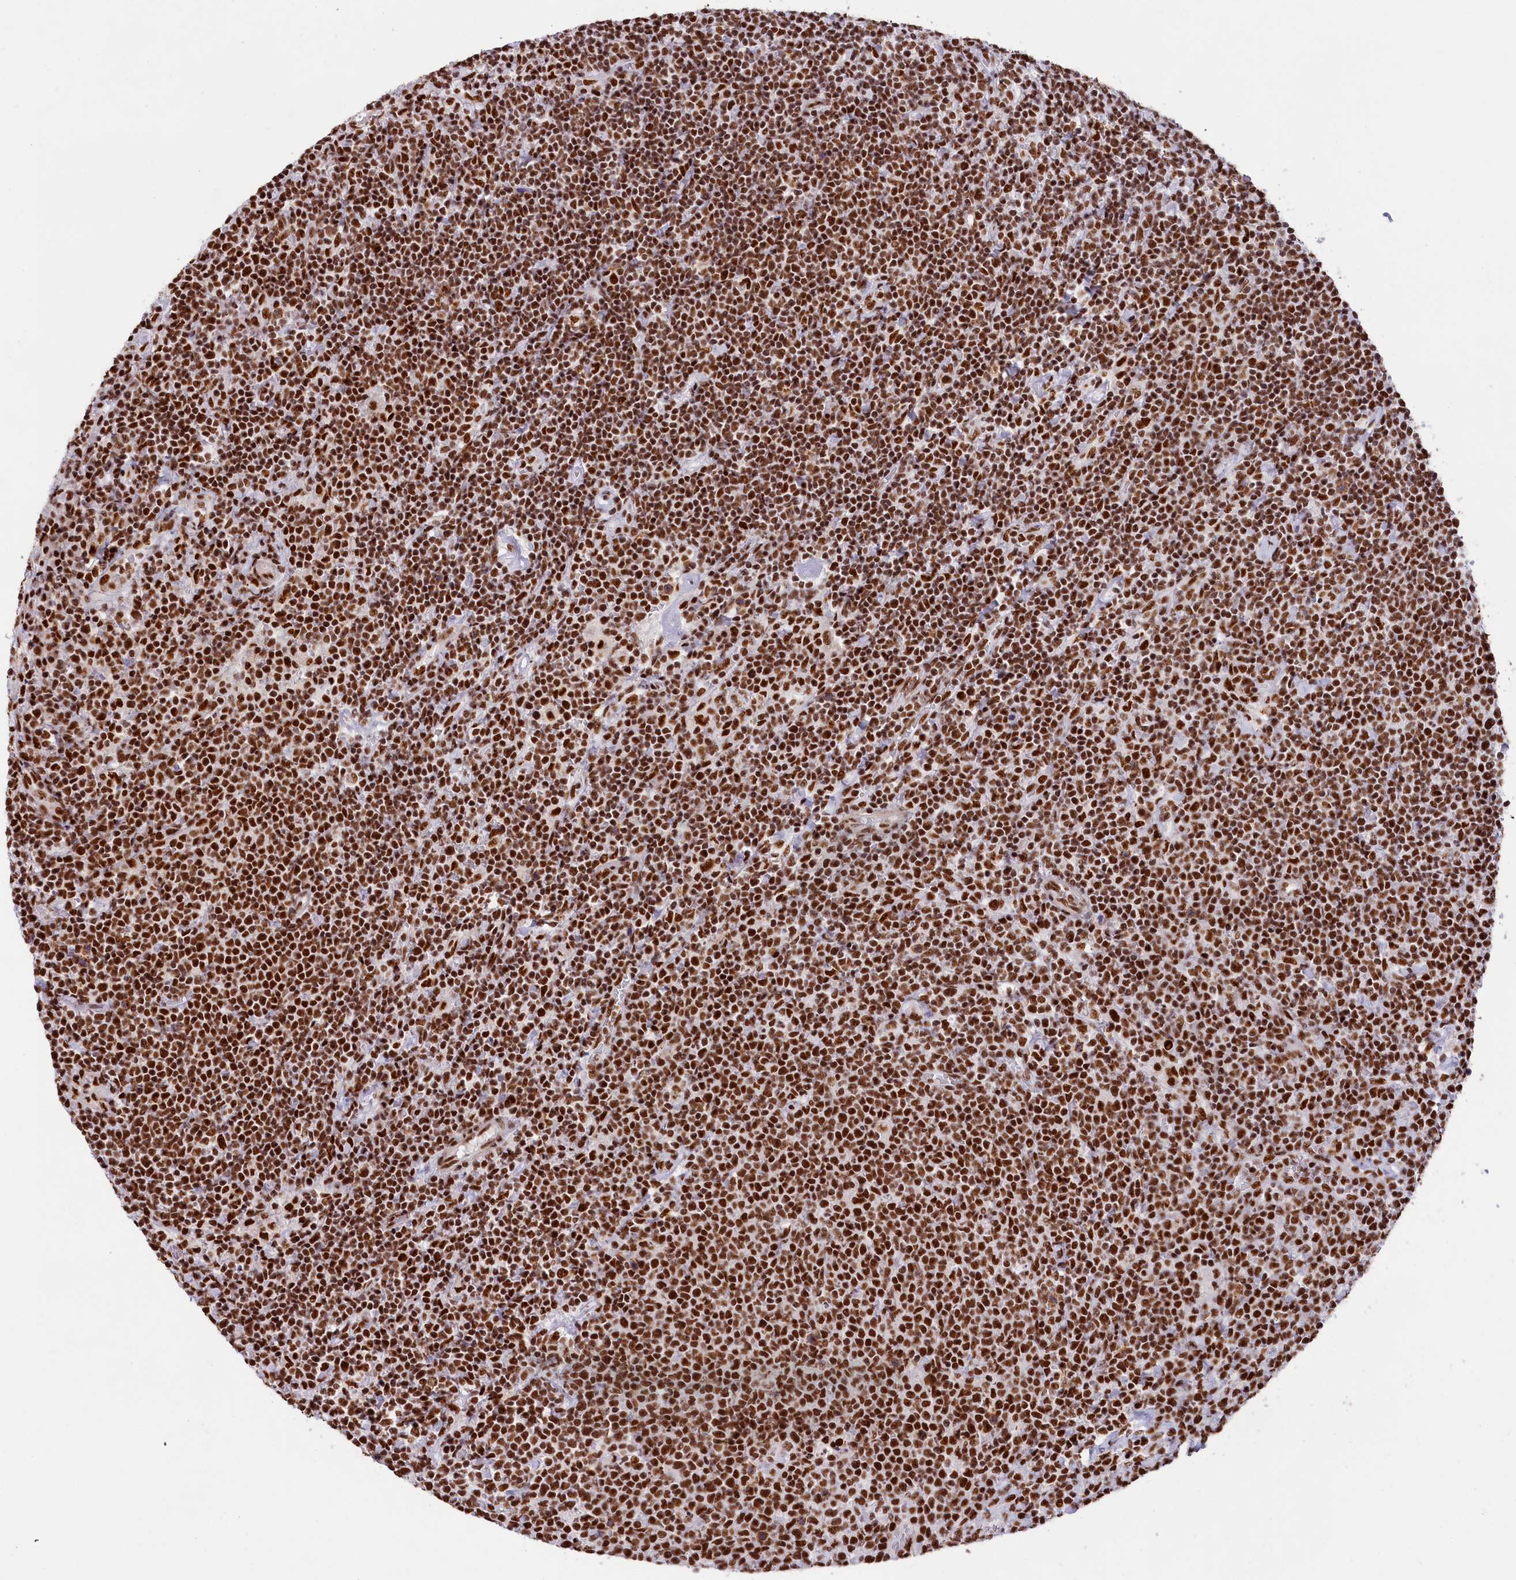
{"staining": {"intensity": "strong", "quantity": ">75%", "location": "nuclear"}, "tissue": "lymphoma", "cell_type": "Tumor cells", "image_type": "cancer", "snomed": [{"axis": "morphology", "description": "Malignant lymphoma, non-Hodgkin's type, High grade"}, {"axis": "topography", "description": "Lymph node"}], "caption": "Brown immunohistochemical staining in malignant lymphoma, non-Hodgkin's type (high-grade) exhibits strong nuclear staining in approximately >75% of tumor cells.", "gene": "SNRNP70", "patient": {"sex": "male", "age": 61}}